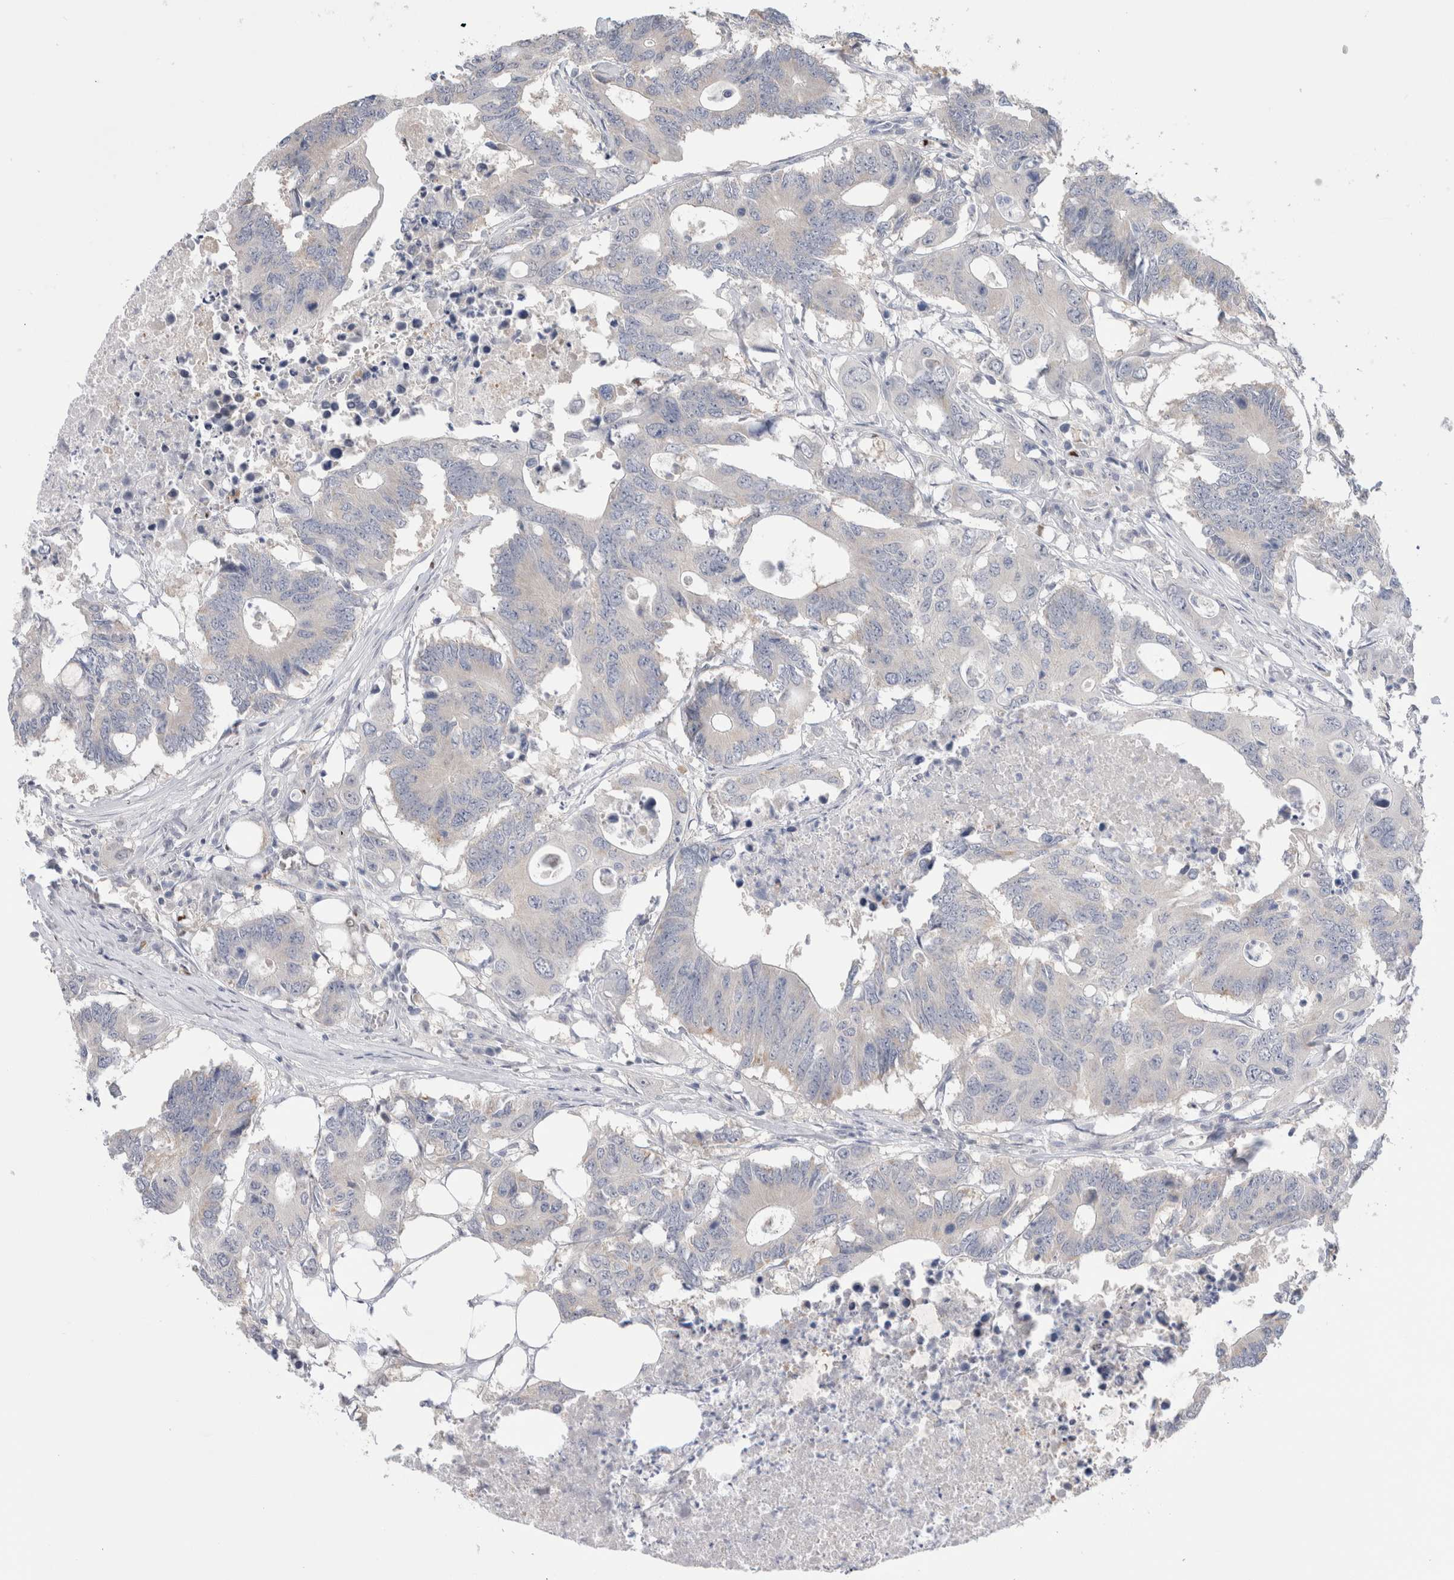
{"staining": {"intensity": "negative", "quantity": "none", "location": "none"}, "tissue": "colorectal cancer", "cell_type": "Tumor cells", "image_type": "cancer", "snomed": [{"axis": "morphology", "description": "Adenocarcinoma, NOS"}, {"axis": "topography", "description": "Colon"}], "caption": "Tumor cells show no significant protein staining in colorectal adenocarcinoma.", "gene": "NDOR1", "patient": {"sex": "male", "age": 71}}